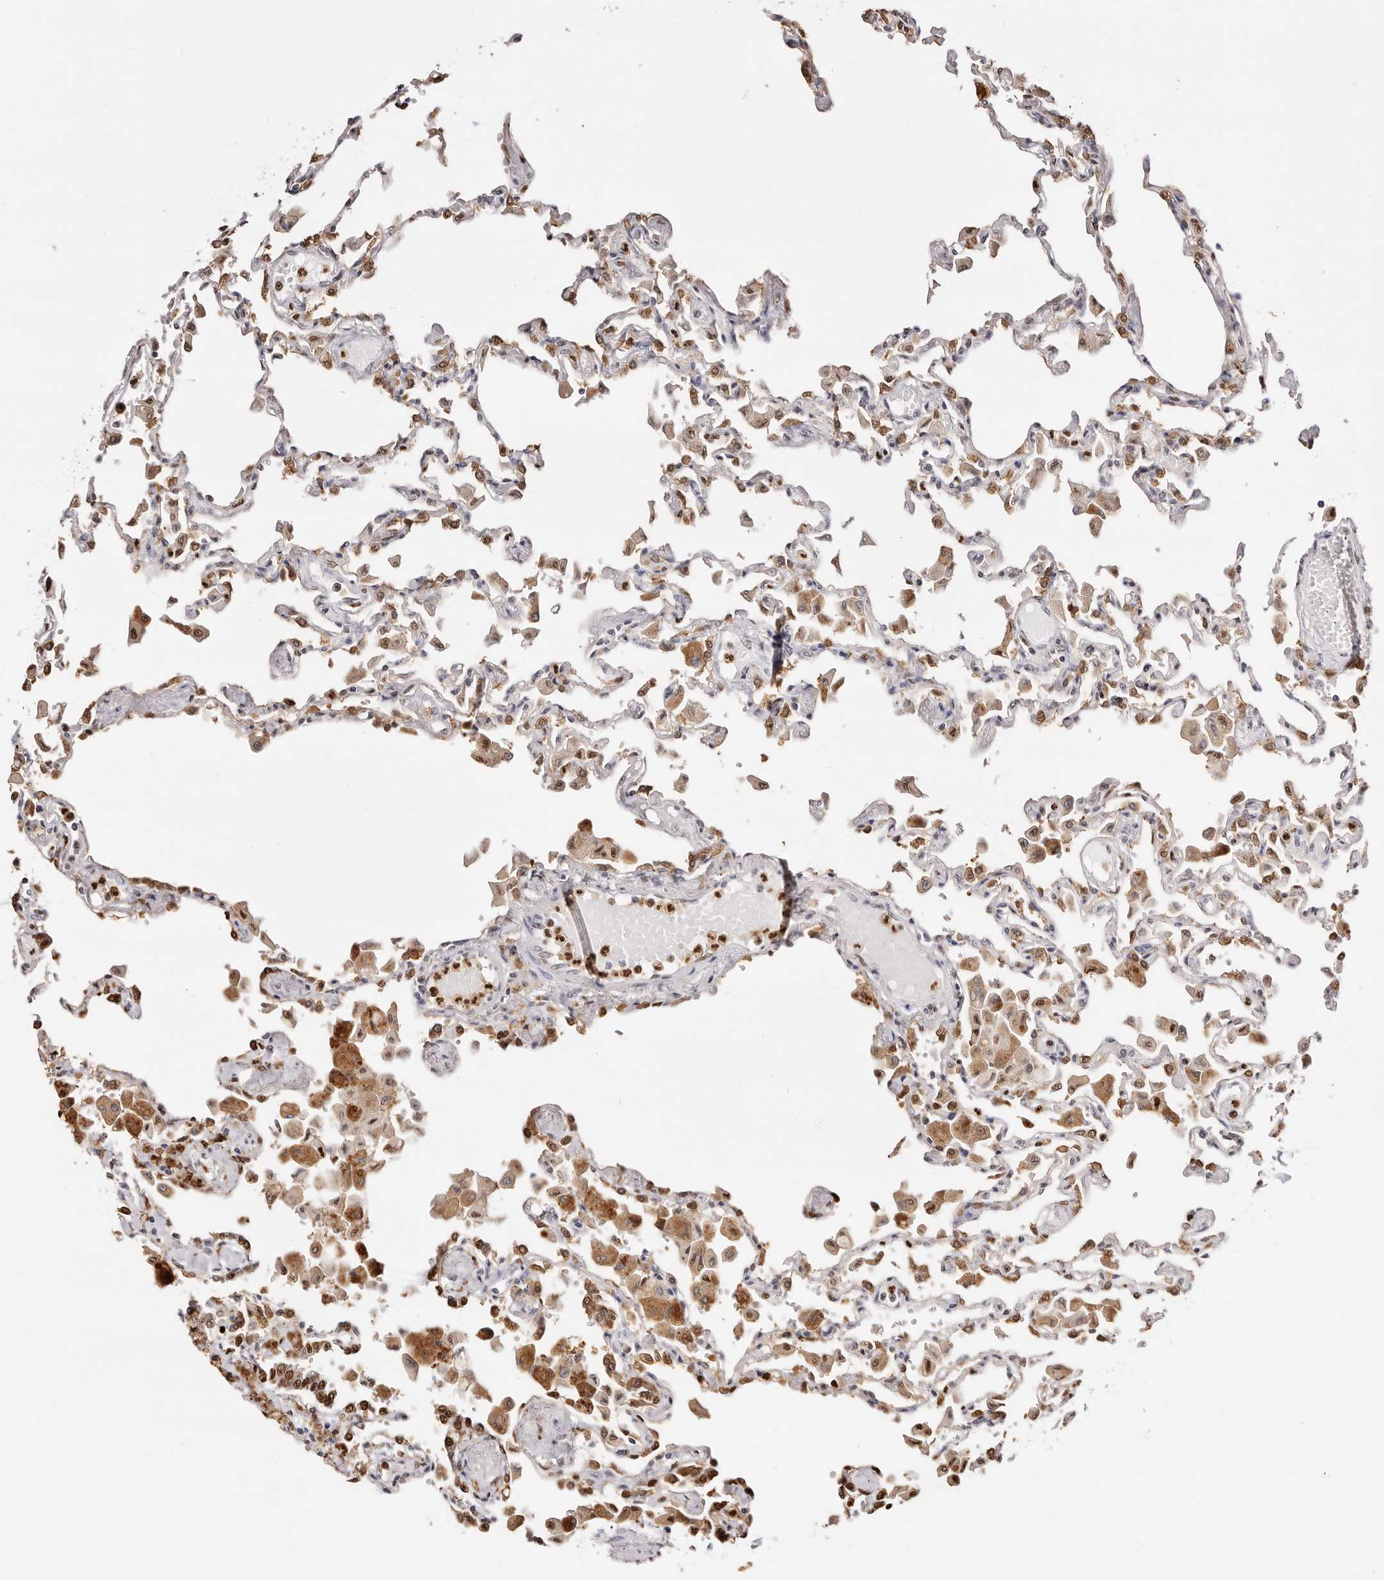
{"staining": {"intensity": "moderate", "quantity": "<25%", "location": "cytoplasmic/membranous,nuclear"}, "tissue": "lung", "cell_type": "Alveolar cells", "image_type": "normal", "snomed": [{"axis": "morphology", "description": "Normal tissue, NOS"}, {"axis": "topography", "description": "Bronchus"}, {"axis": "topography", "description": "Lung"}], "caption": "This image demonstrates immunohistochemistry (IHC) staining of unremarkable lung, with low moderate cytoplasmic/membranous,nuclear positivity in approximately <25% of alveolar cells.", "gene": "TKT", "patient": {"sex": "female", "age": 49}}